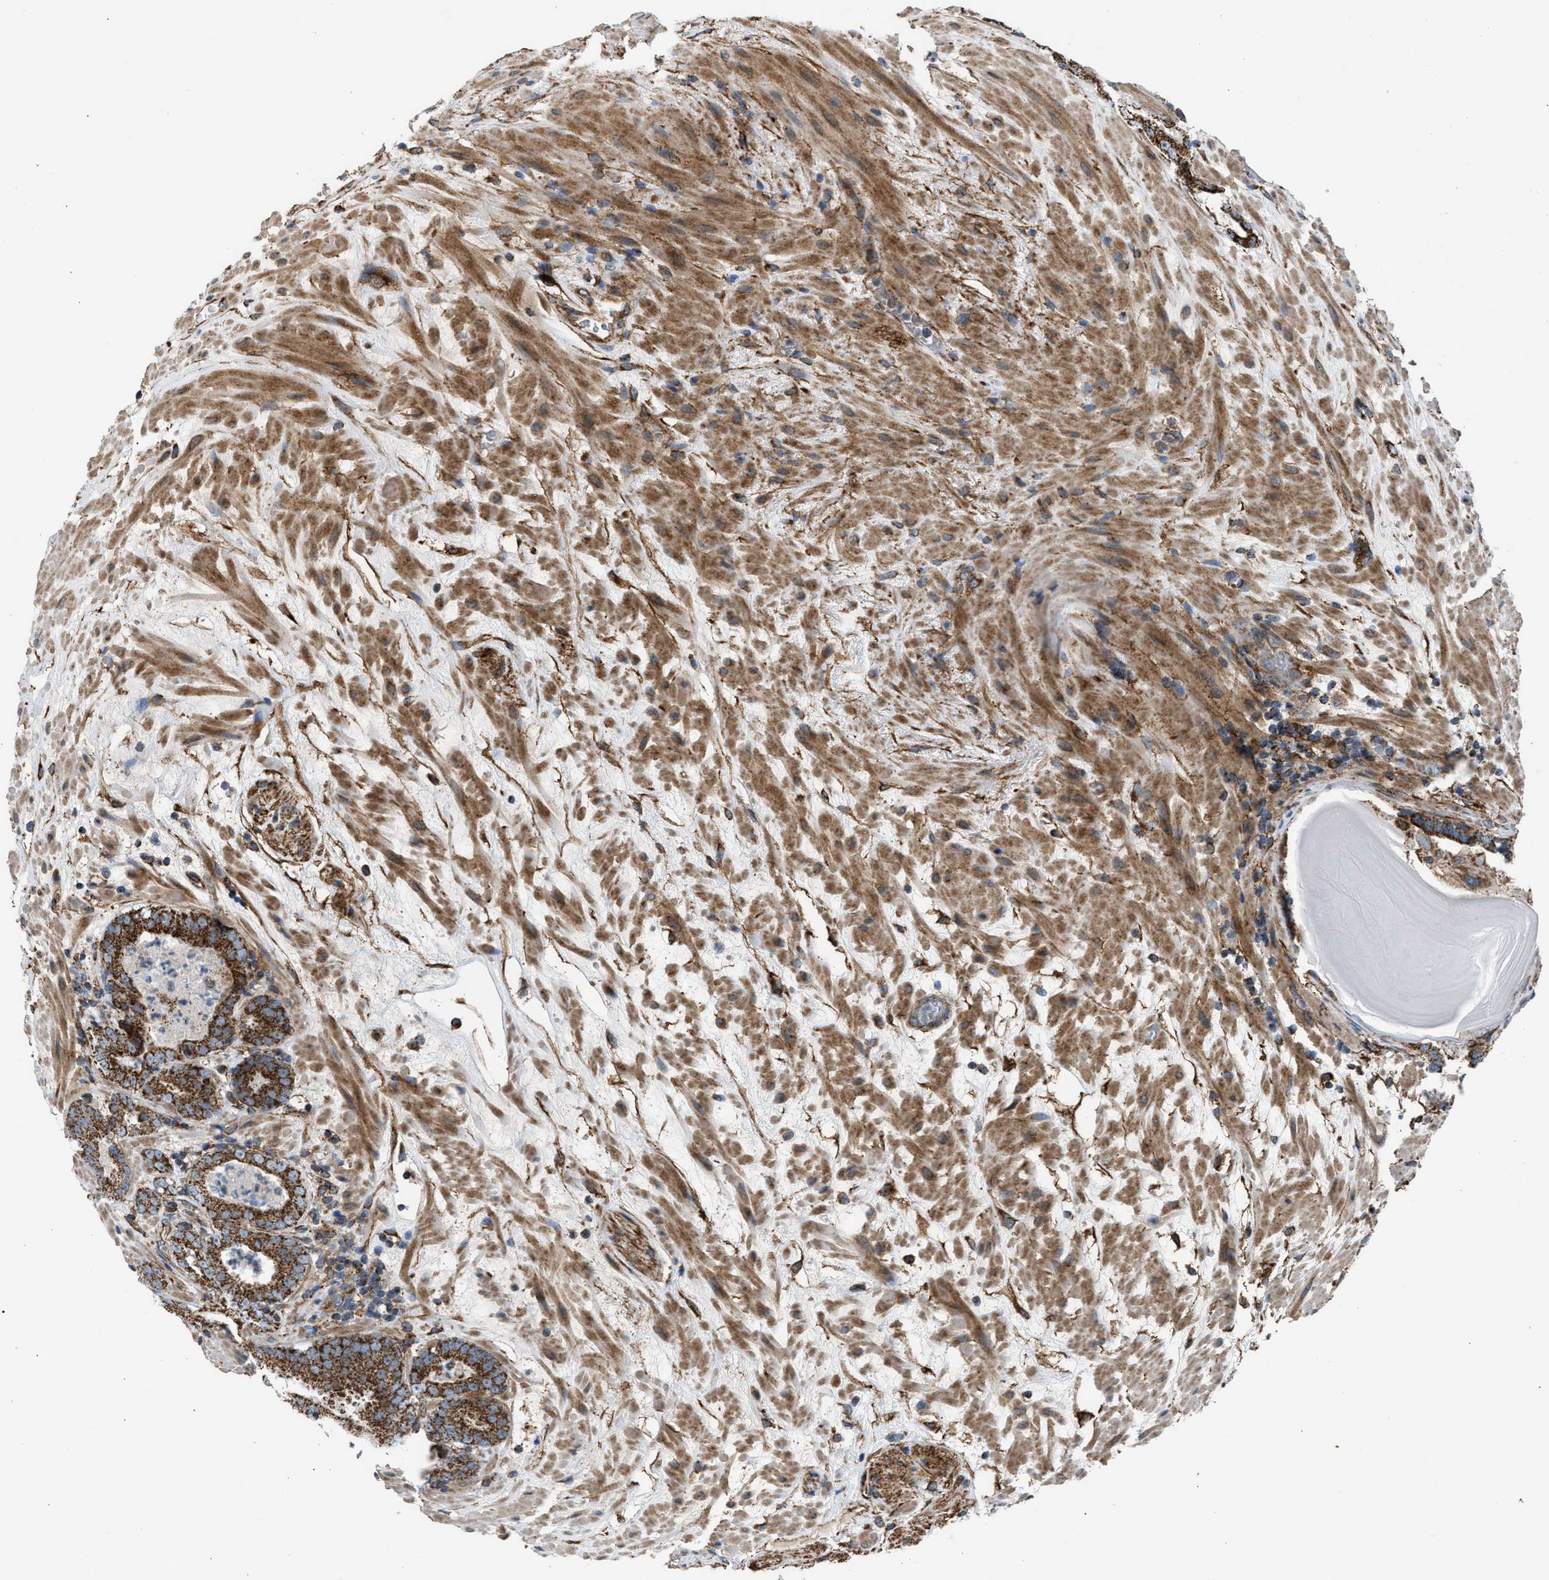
{"staining": {"intensity": "strong", "quantity": ">75%", "location": "cytoplasmic/membranous"}, "tissue": "prostate cancer", "cell_type": "Tumor cells", "image_type": "cancer", "snomed": [{"axis": "morphology", "description": "Adenocarcinoma, Low grade"}, {"axis": "topography", "description": "Prostate"}], "caption": "Immunohistochemistry (IHC) histopathology image of prostate low-grade adenocarcinoma stained for a protein (brown), which exhibits high levels of strong cytoplasmic/membranous positivity in approximately >75% of tumor cells.", "gene": "SLC10A3", "patient": {"sex": "male", "age": 69}}